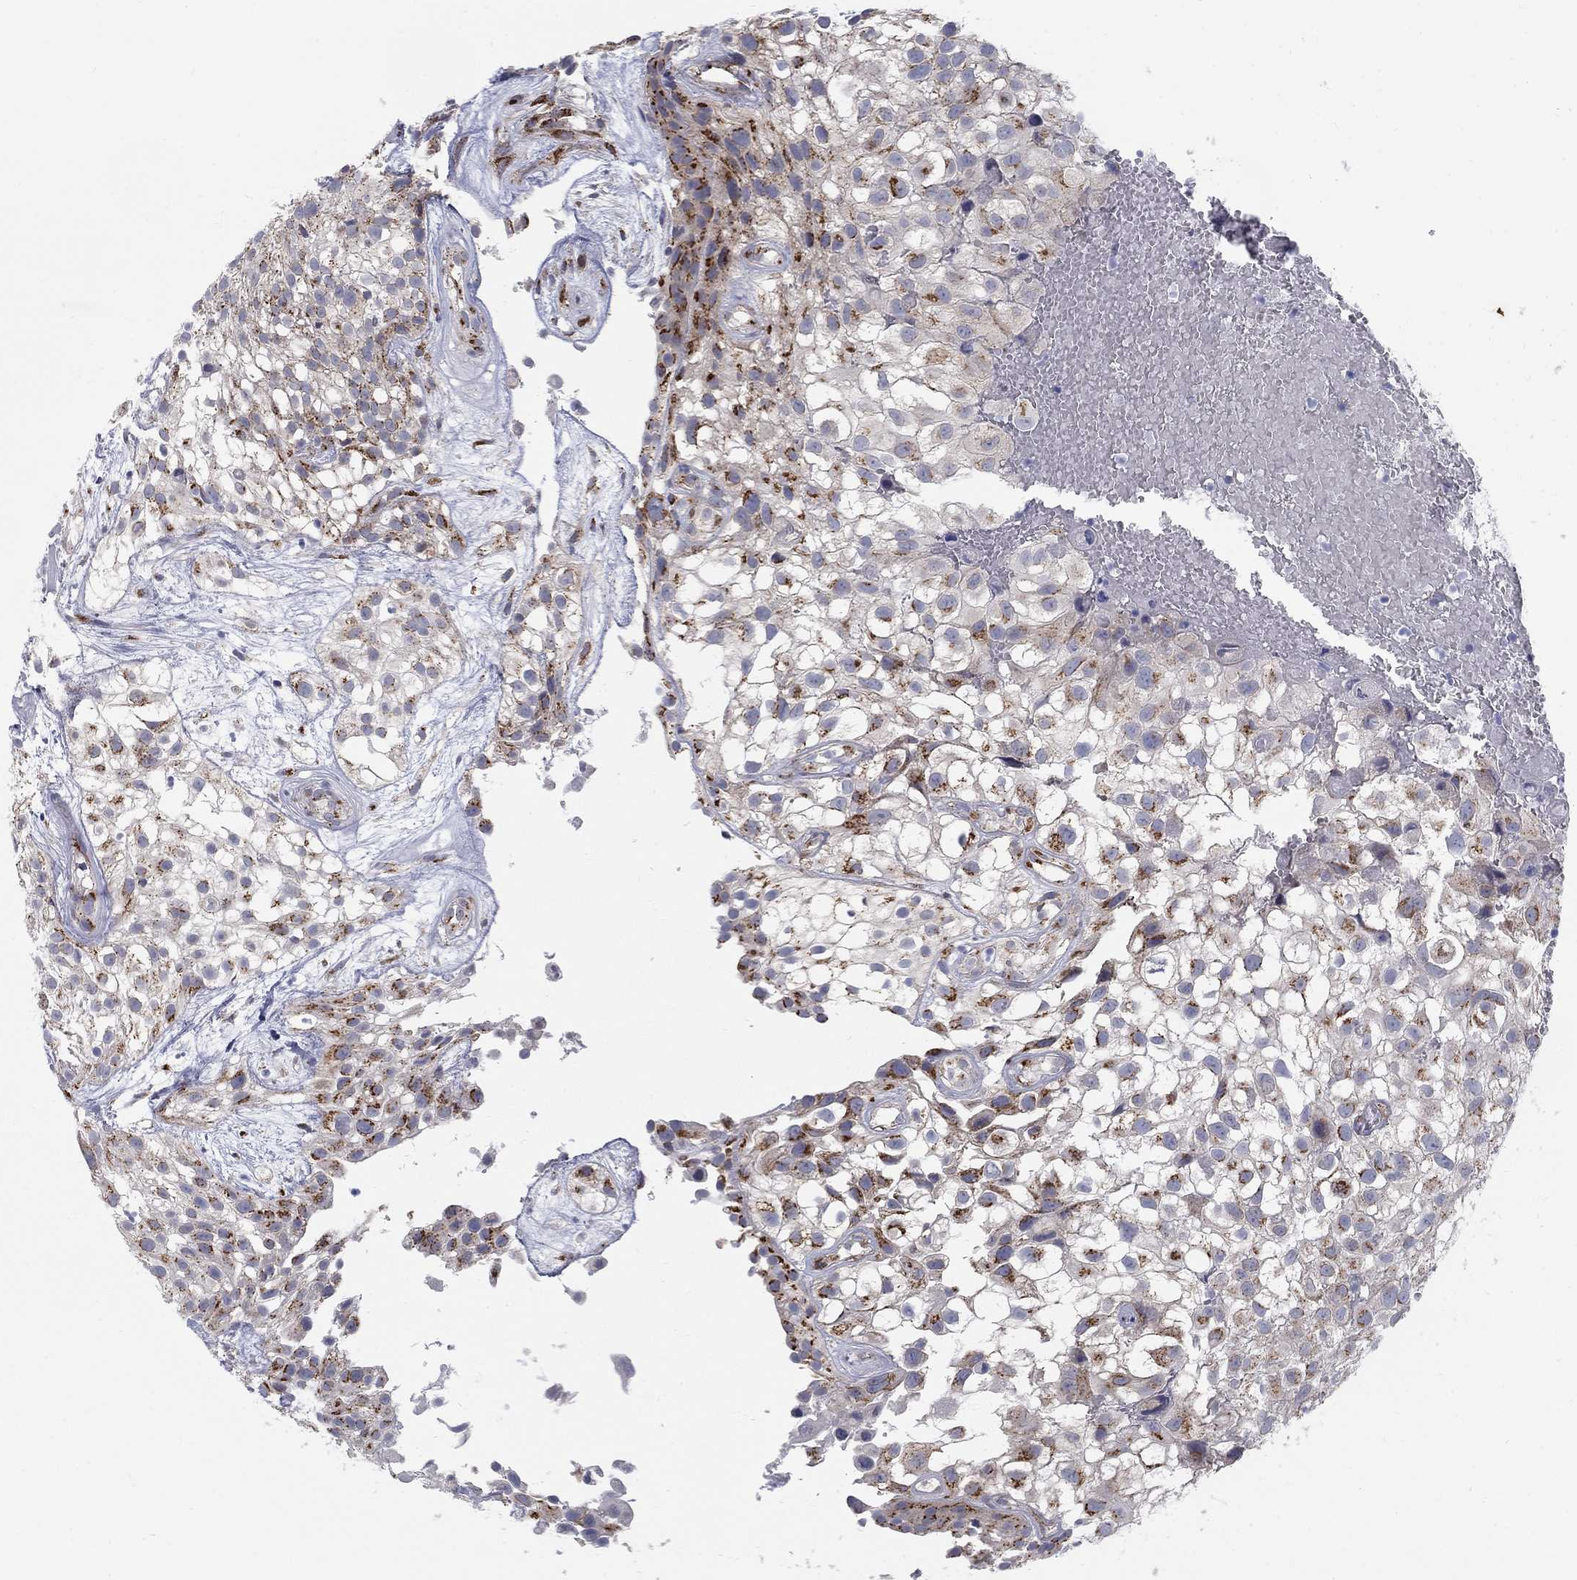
{"staining": {"intensity": "strong", "quantity": "<25%", "location": "cytoplasmic/membranous"}, "tissue": "urothelial cancer", "cell_type": "Tumor cells", "image_type": "cancer", "snomed": [{"axis": "morphology", "description": "Urothelial carcinoma, High grade"}, {"axis": "topography", "description": "Urinary bladder"}], "caption": "This image displays high-grade urothelial carcinoma stained with immunohistochemistry to label a protein in brown. The cytoplasmic/membranous of tumor cells show strong positivity for the protein. Nuclei are counter-stained blue.", "gene": "PANK3", "patient": {"sex": "male", "age": 56}}